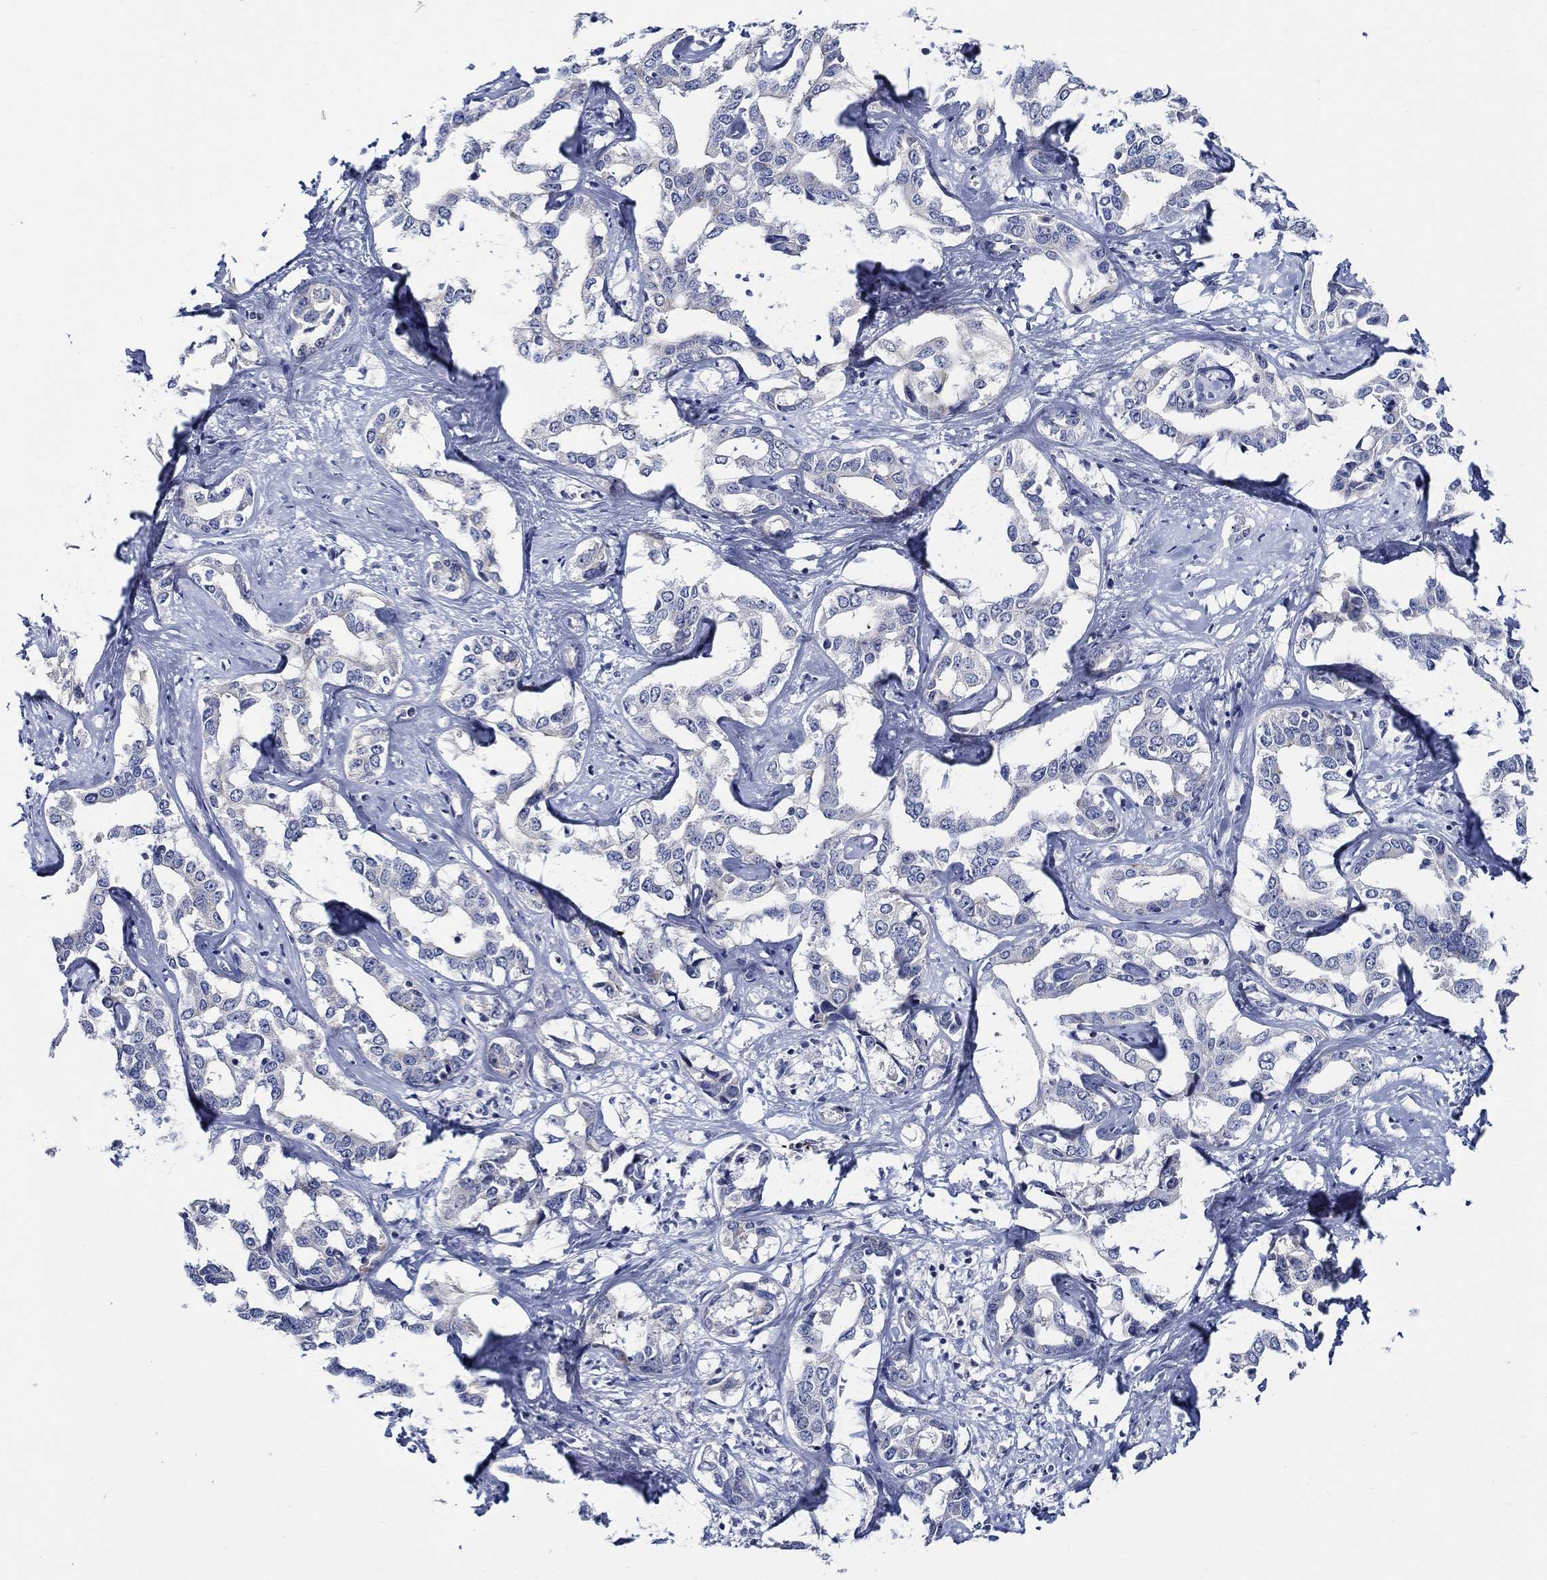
{"staining": {"intensity": "negative", "quantity": "none", "location": "none"}, "tissue": "liver cancer", "cell_type": "Tumor cells", "image_type": "cancer", "snomed": [{"axis": "morphology", "description": "Cholangiocarcinoma"}, {"axis": "topography", "description": "Liver"}], "caption": "Photomicrograph shows no protein expression in tumor cells of liver cancer (cholangiocarcinoma) tissue.", "gene": "ALOX12", "patient": {"sex": "male", "age": 59}}